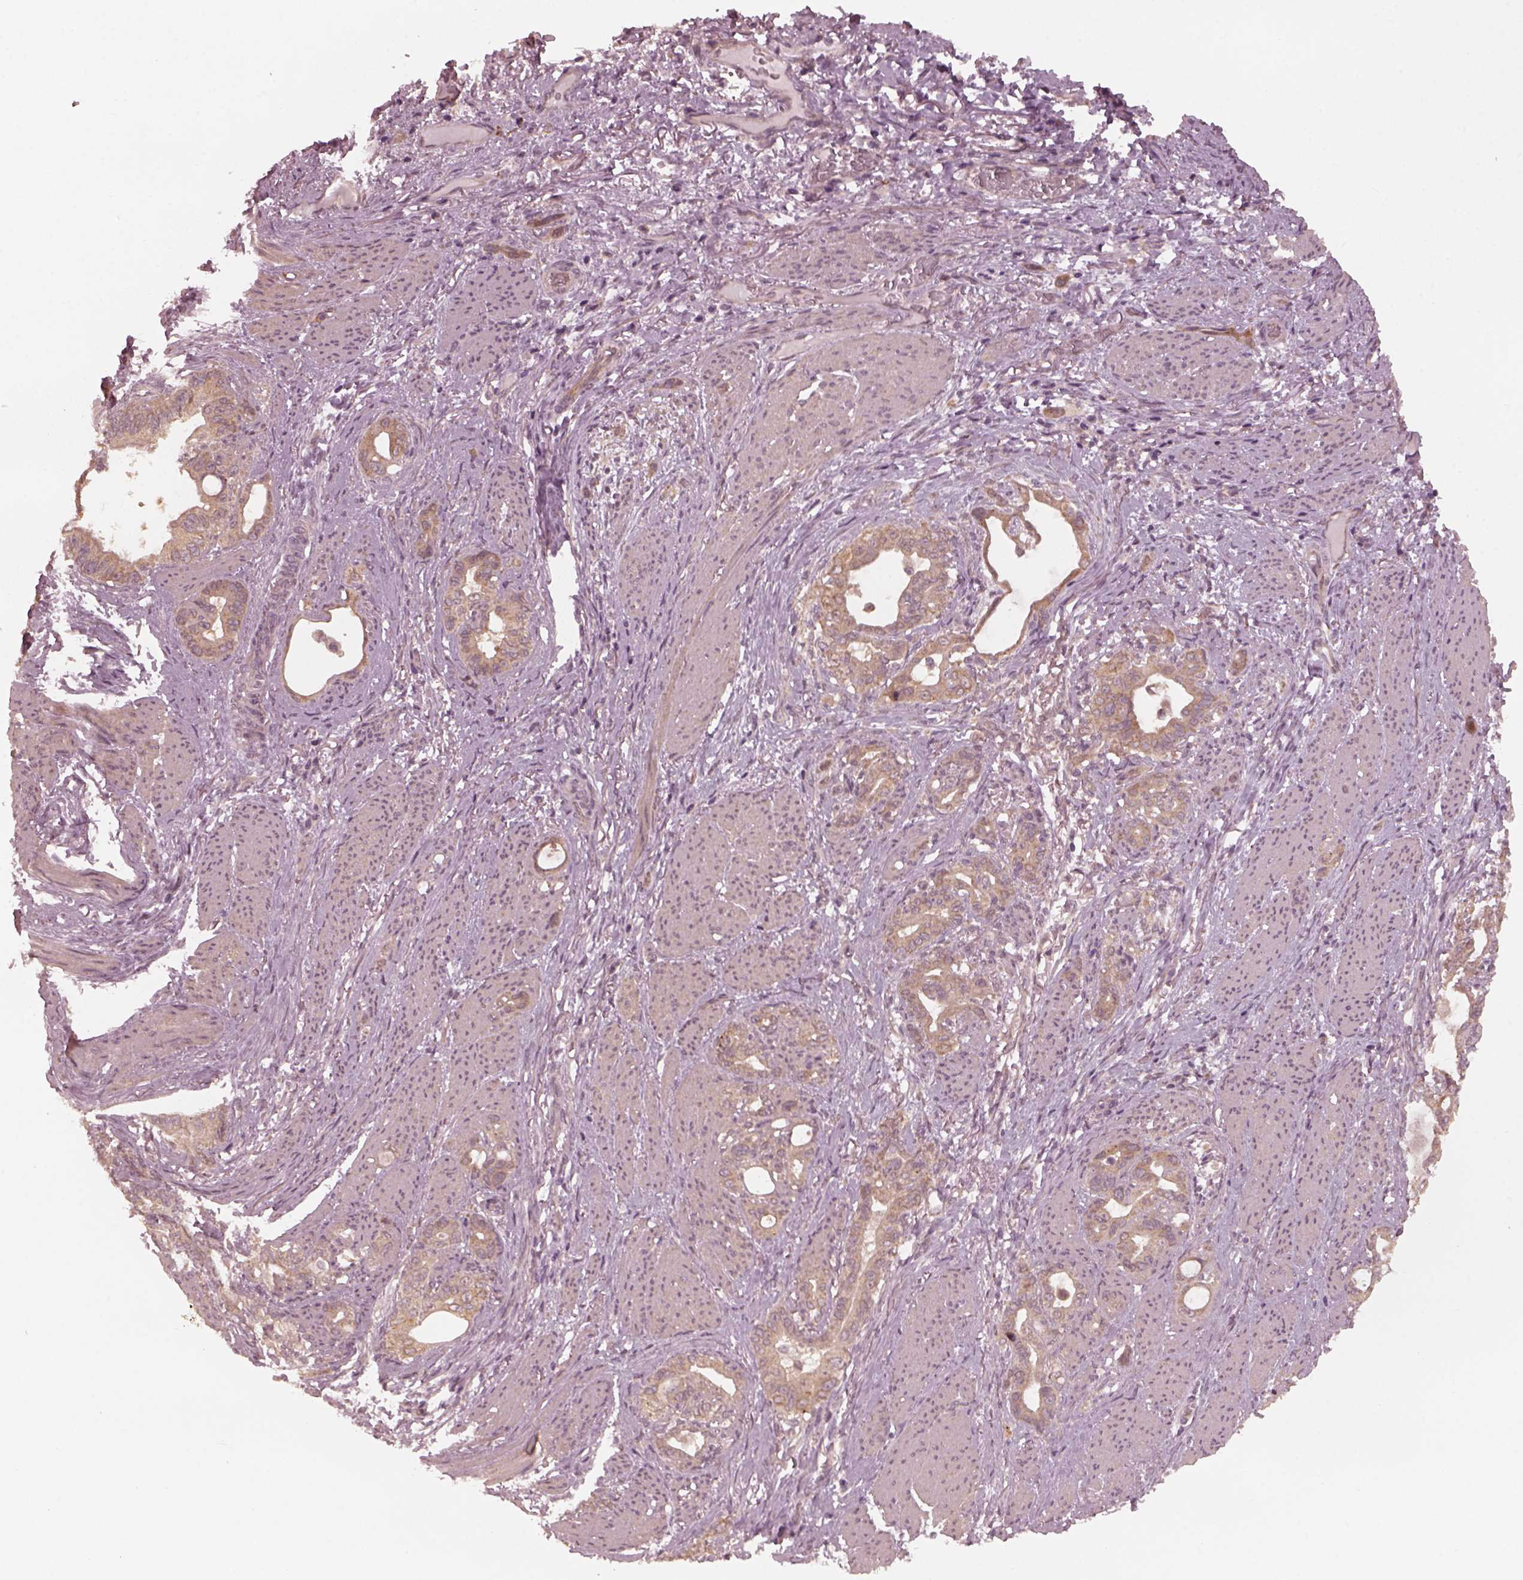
{"staining": {"intensity": "weak", "quantity": "25%-75%", "location": "cytoplasmic/membranous"}, "tissue": "stomach cancer", "cell_type": "Tumor cells", "image_type": "cancer", "snomed": [{"axis": "morphology", "description": "Normal tissue, NOS"}, {"axis": "morphology", "description": "Adenocarcinoma, NOS"}, {"axis": "topography", "description": "Esophagus"}, {"axis": "topography", "description": "Stomach, upper"}], "caption": "An image of stomach cancer stained for a protein exhibits weak cytoplasmic/membranous brown staining in tumor cells.", "gene": "FAF2", "patient": {"sex": "male", "age": 62}}